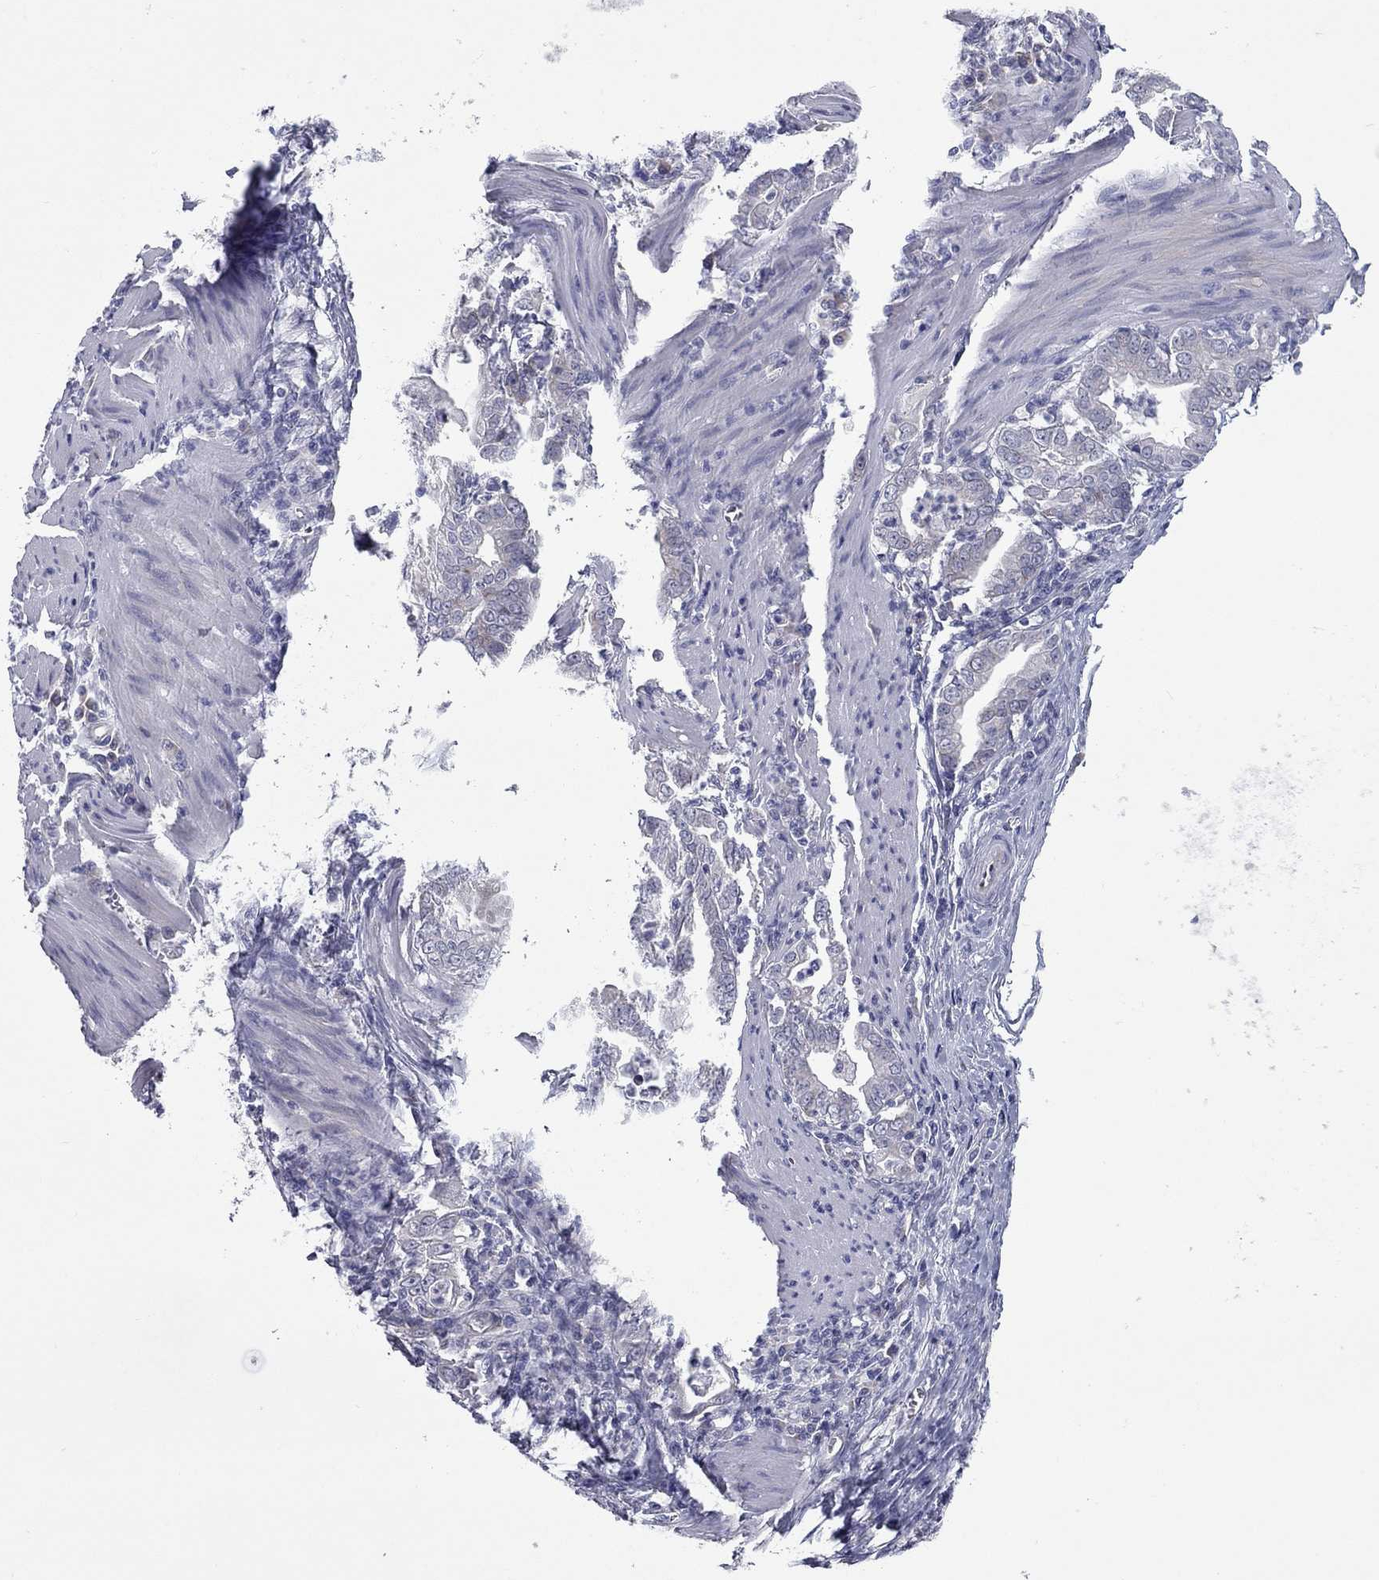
{"staining": {"intensity": "negative", "quantity": "none", "location": "none"}, "tissue": "stomach cancer", "cell_type": "Tumor cells", "image_type": "cancer", "snomed": [{"axis": "morphology", "description": "Adenocarcinoma, NOS"}, {"axis": "topography", "description": "Stomach, upper"}], "caption": "Image shows no significant protein expression in tumor cells of stomach adenocarcinoma.", "gene": "UNC119B", "patient": {"sex": "female", "age": 79}}